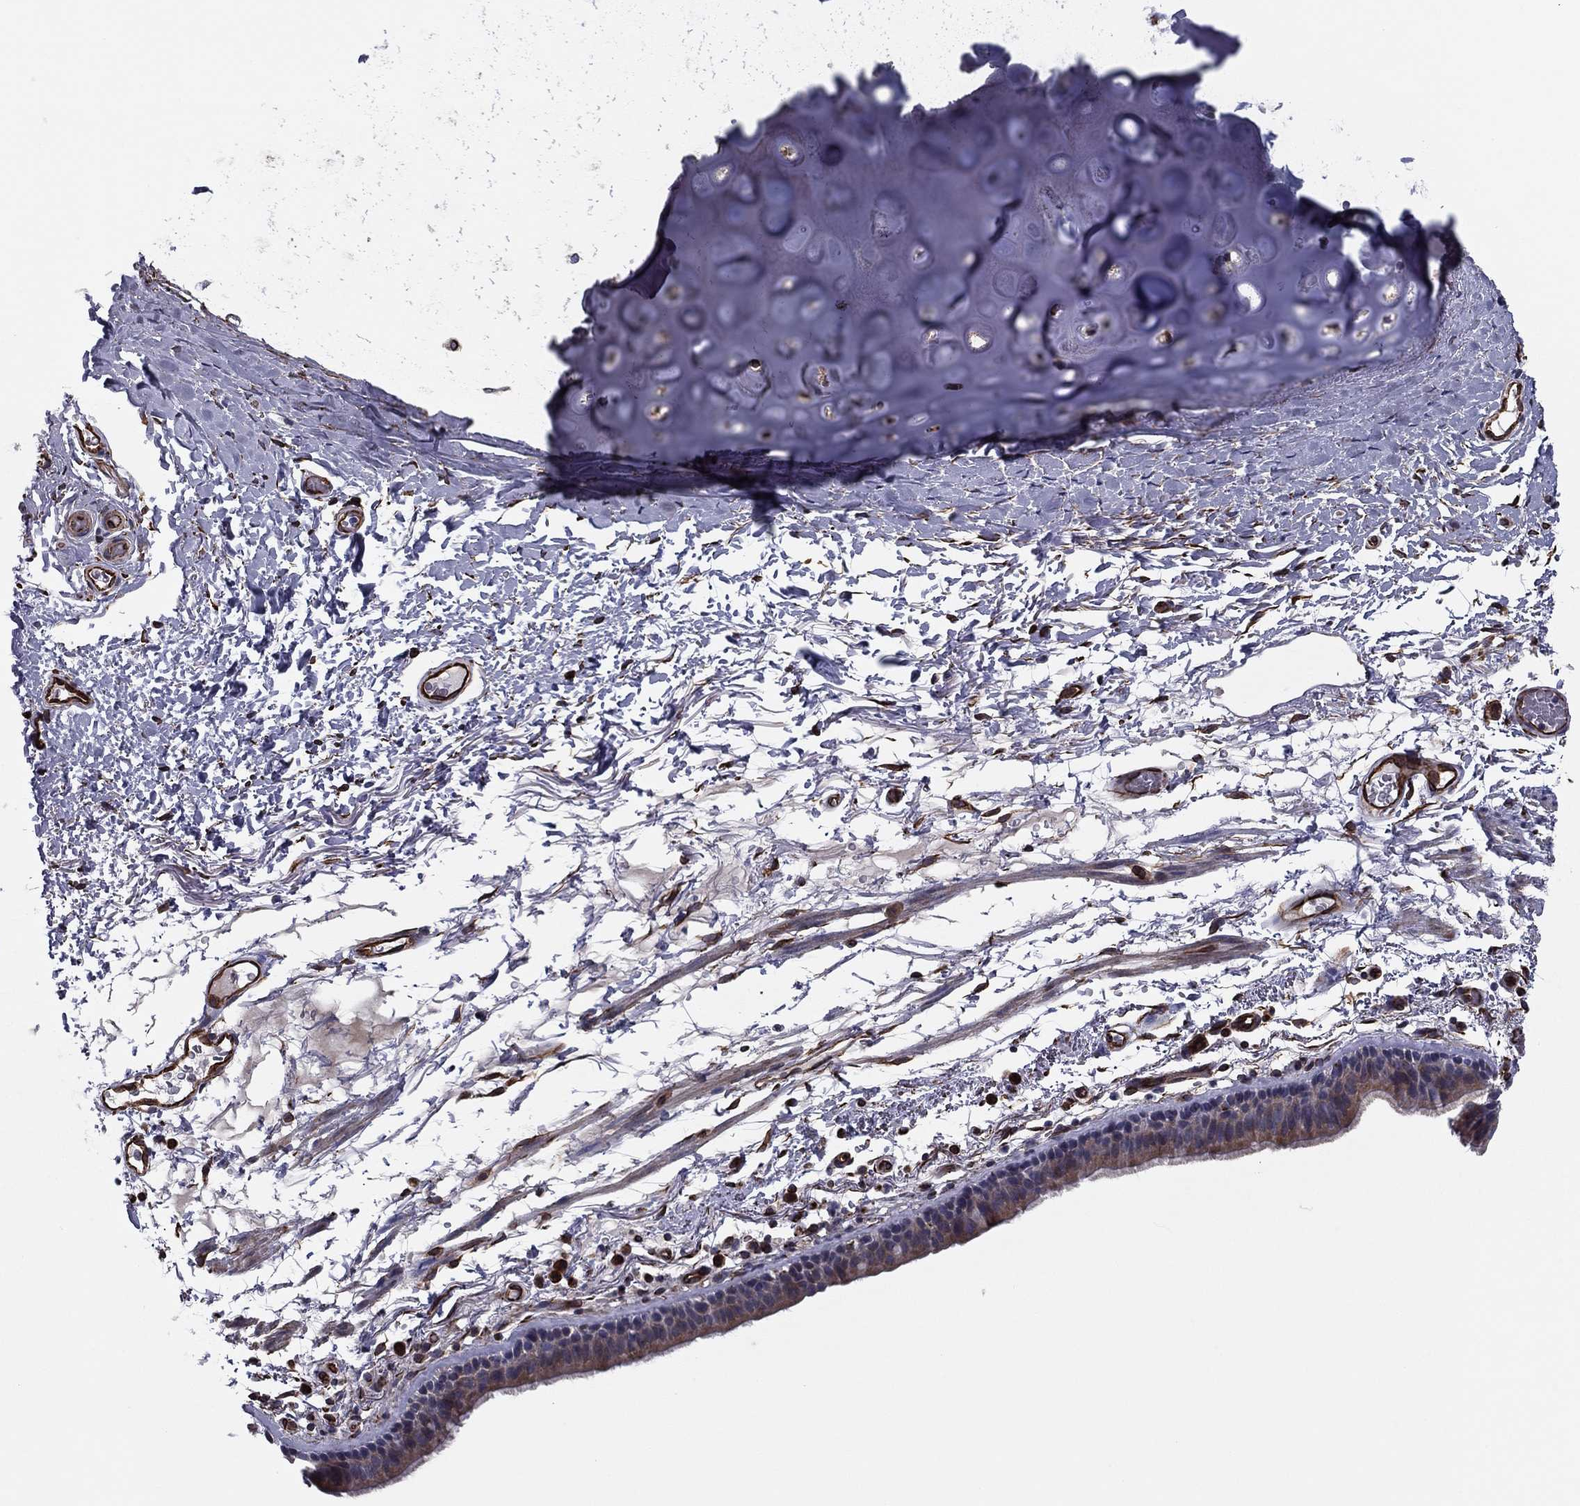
{"staining": {"intensity": "weak", "quantity": "25%-75%", "location": "cytoplasmic/membranous"}, "tissue": "bronchus", "cell_type": "Respiratory epithelial cells", "image_type": "normal", "snomed": [{"axis": "morphology", "description": "Normal tissue, NOS"}, {"axis": "topography", "description": "Lymph node"}, {"axis": "topography", "description": "Bronchus"}], "caption": "Respiratory epithelial cells display weak cytoplasmic/membranous positivity in about 25%-75% of cells in normal bronchus. The protein is shown in brown color, while the nuclei are stained blue.", "gene": "CLSTN1", "patient": {"sex": "female", "age": 70}}